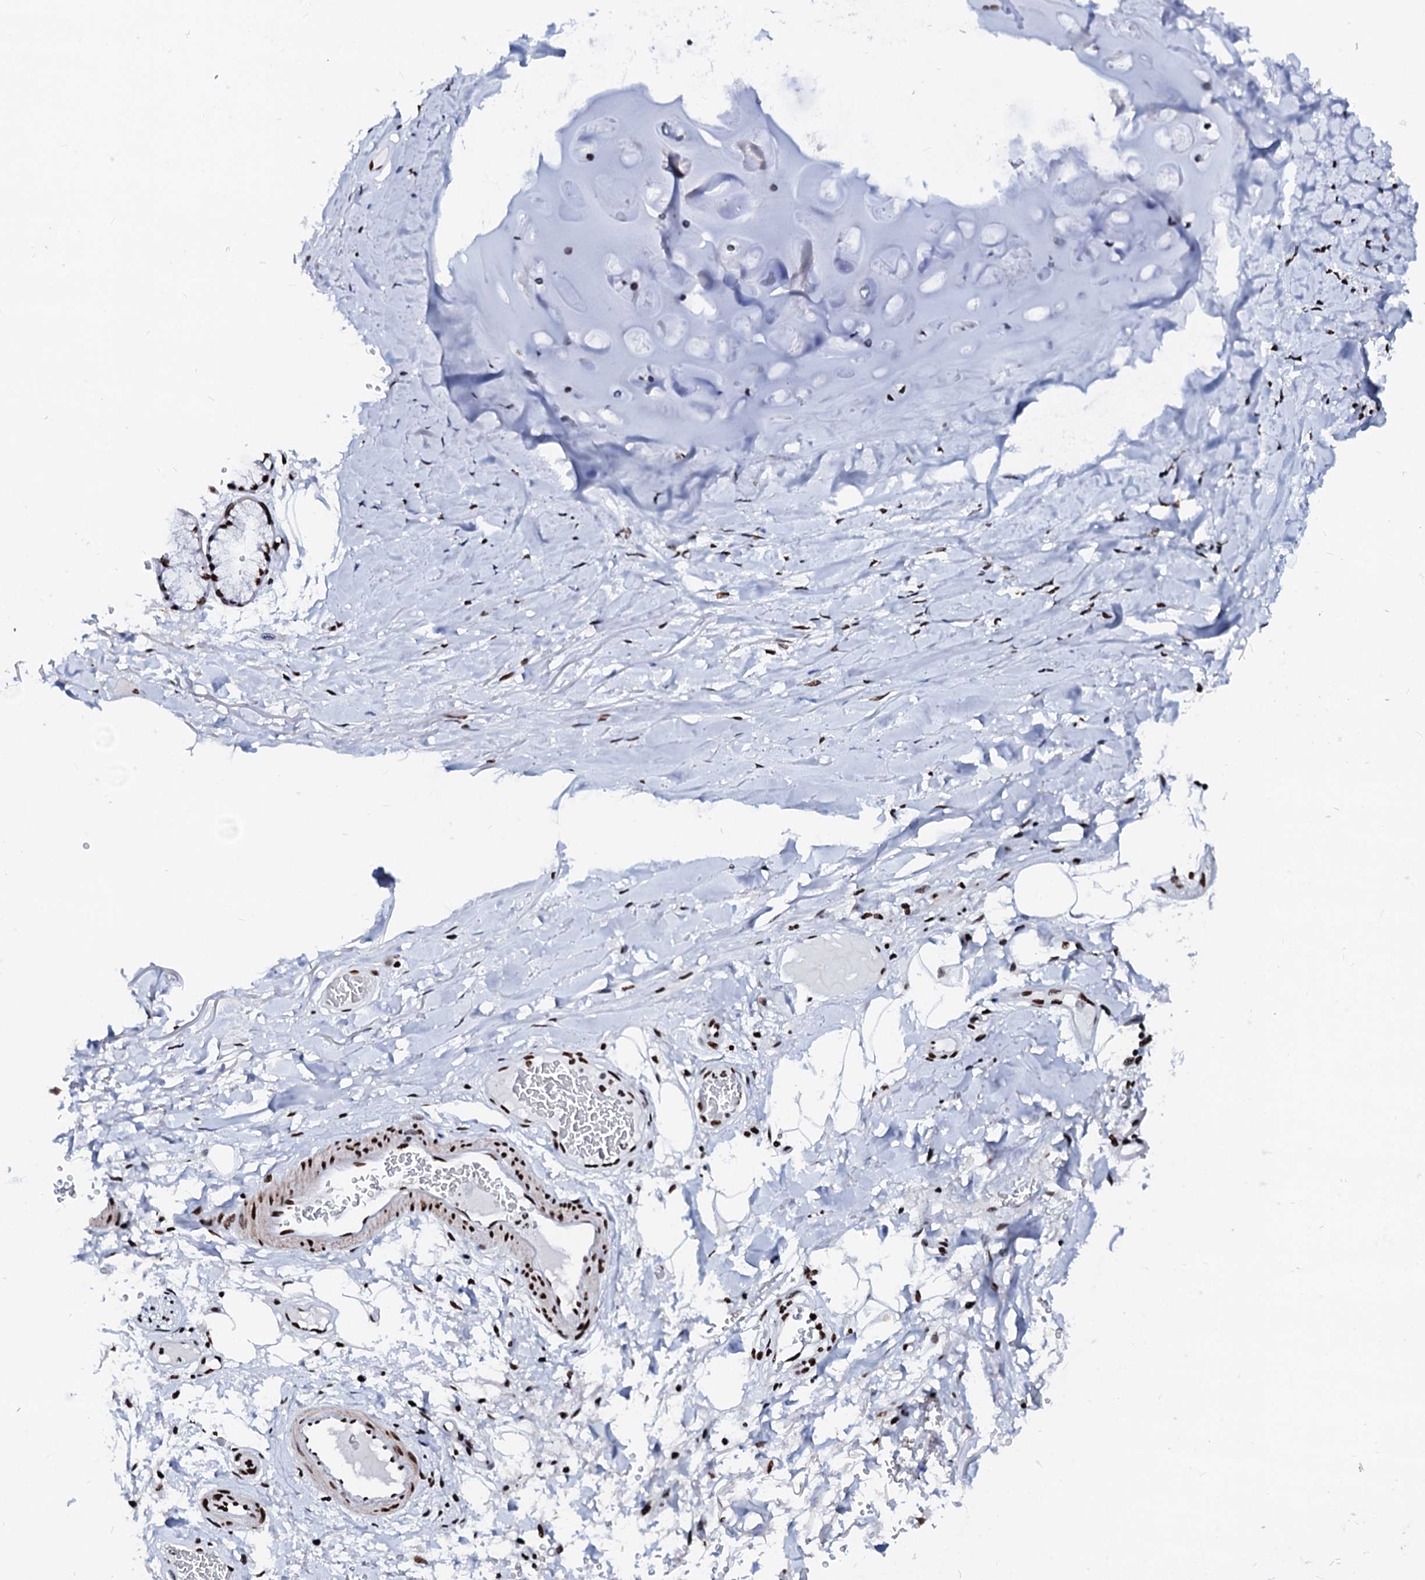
{"staining": {"intensity": "strong", "quantity": ">75%", "location": "nuclear"}, "tissue": "adipose tissue", "cell_type": "Adipocytes", "image_type": "normal", "snomed": [{"axis": "morphology", "description": "Normal tissue, NOS"}, {"axis": "topography", "description": "Cartilage tissue"}], "caption": "High-magnification brightfield microscopy of benign adipose tissue stained with DAB (3,3'-diaminobenzidine) (brown) and counterstained with hematoxylin (blue). adipocytes exhibit strong nuclear positivity is appreciated in approximately>75% of cells.", "gene": "RALY", "patient": {"sex": "female", "age": 63}}